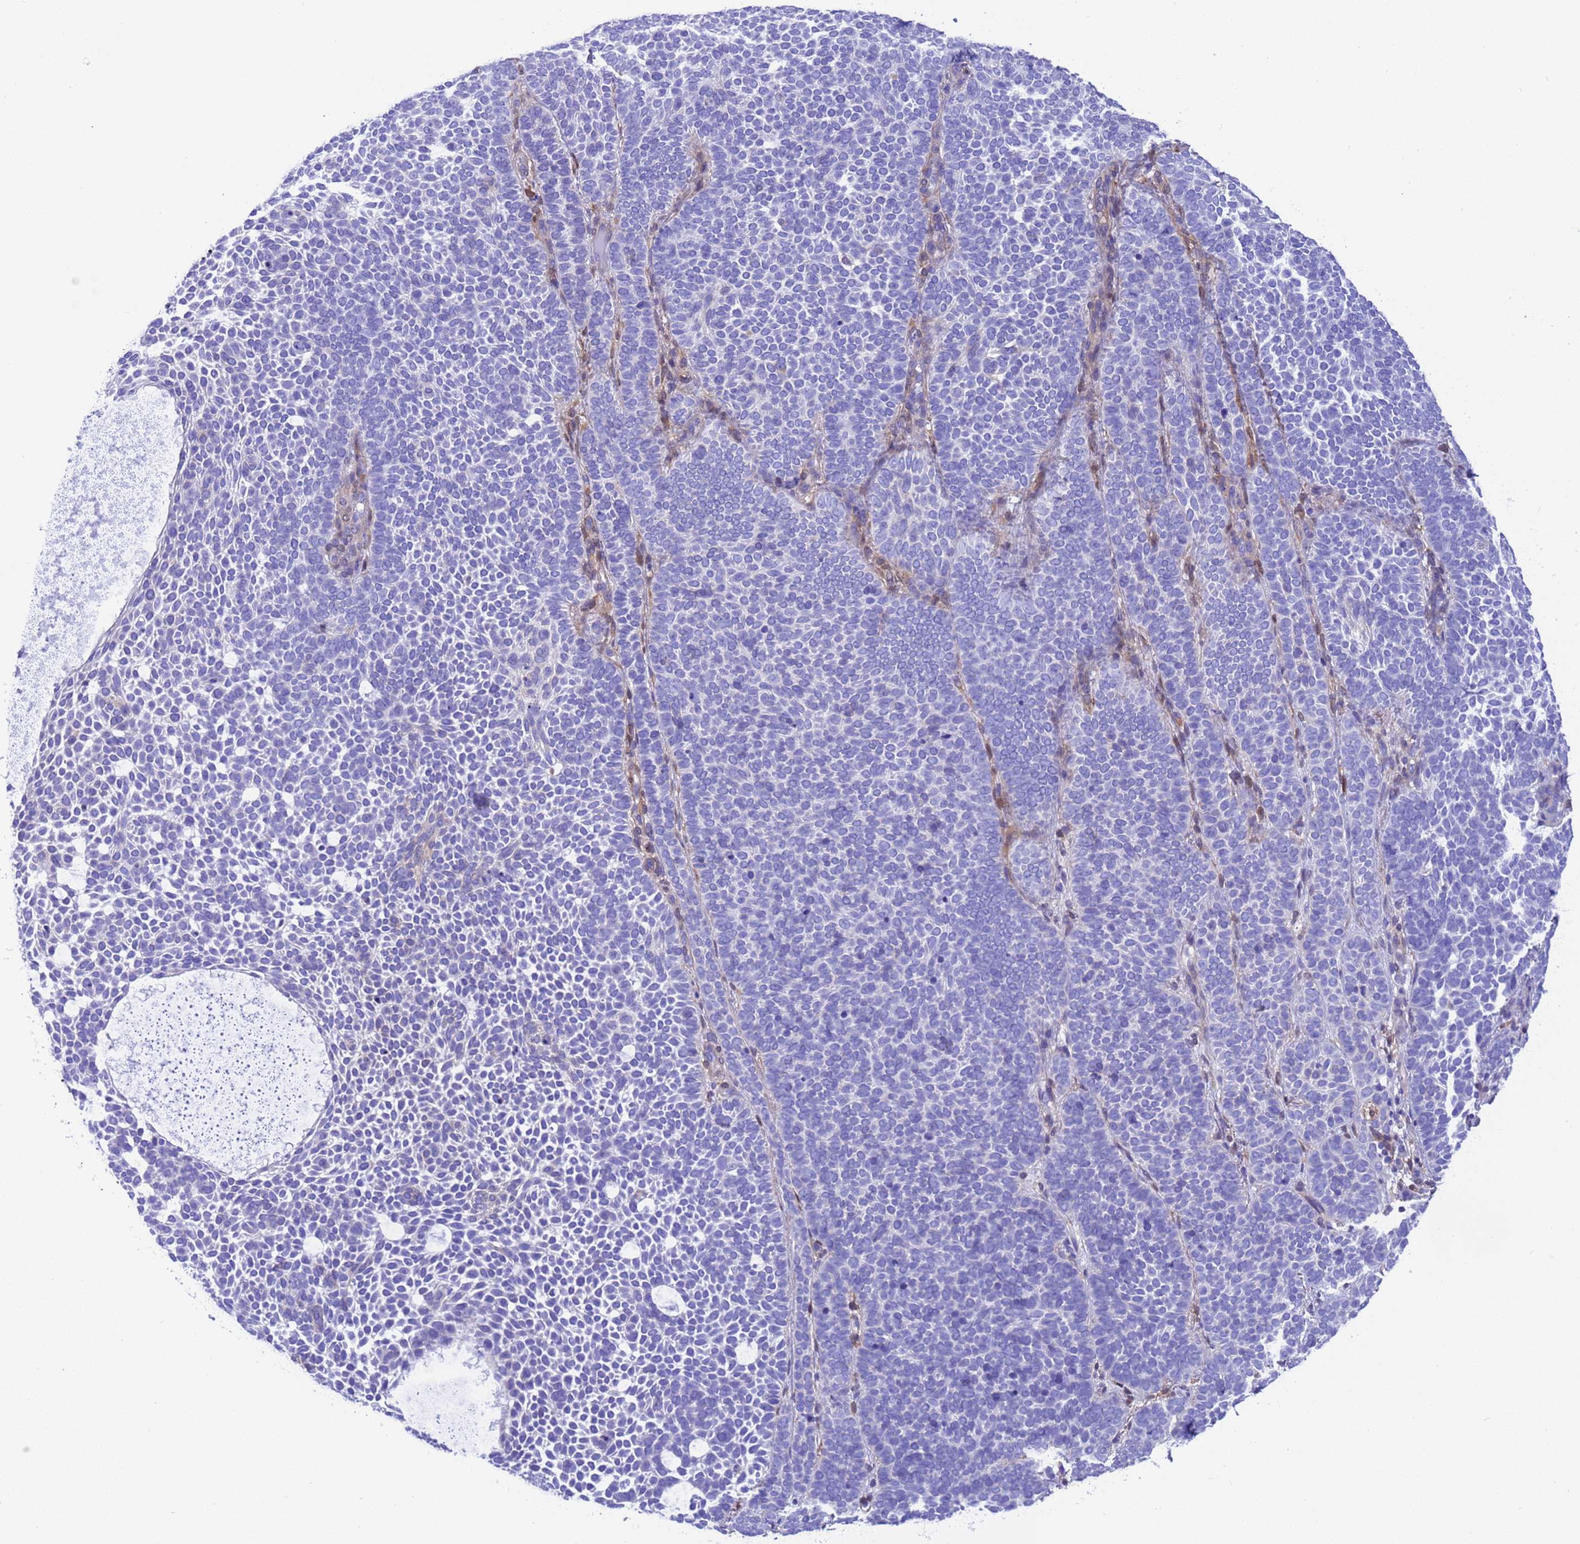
{"staining": {"intensity": "negative", "quantity": "none", "location": "none"}, "tissue": "skin cancer", "cell_type": "Tumor cells", "image_type": "cancer", "snomed": [{"axis": "morphology", "description": "Basal cell carcinoma"}, {"axis": "topography", "description": "Skin"}], "caption": "Skin basal cell carcinoma was stained to show a protein in brown. There is no significant positivity in tumor cells. (Brightfield microscopy of DAB (3,3'-diaminobenzidine) immunohistochemistry (IHC) at high magnification).", "gene": "C6orf47", "patient": {"sex": "female", "age": 77}}